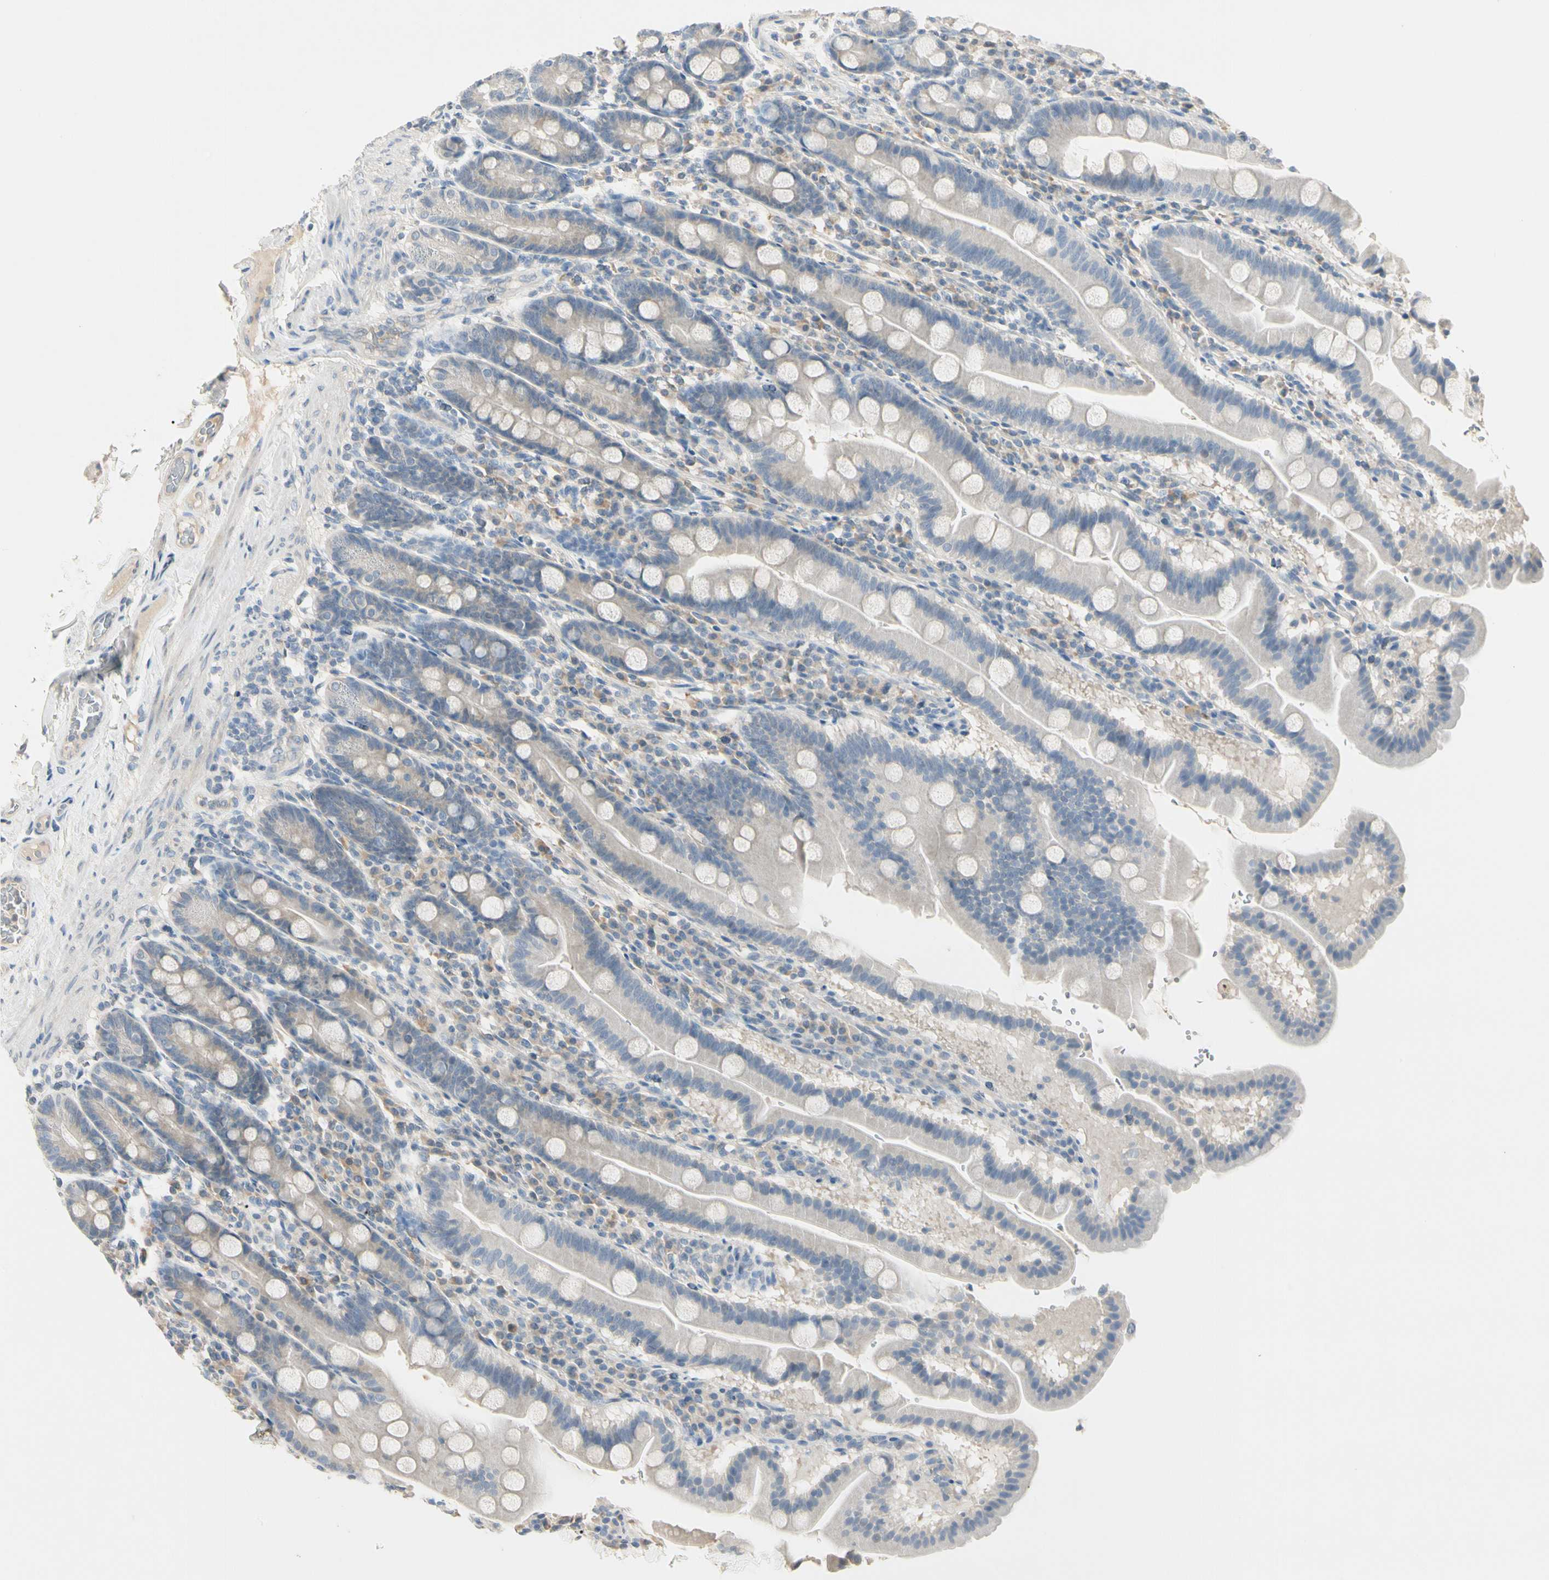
{"staining": {"intensity": "negative", "quantity": "none", "location": "none"}, "tissue": "duodenum", "cell_type": "Glandular cells", "image_type": "normal", "snomed": [{"axis": "morphology", "description": "Normal tissue, NOS"}, {"axis": "topography", "description": "Duodenum"}], "caption": "Duodenum stained for a protein using immunohistochemistry (IHC) reveals no staining glandular cells.", "gene": "PRSS21", "patient": {"sex": "male", "age": 50}}